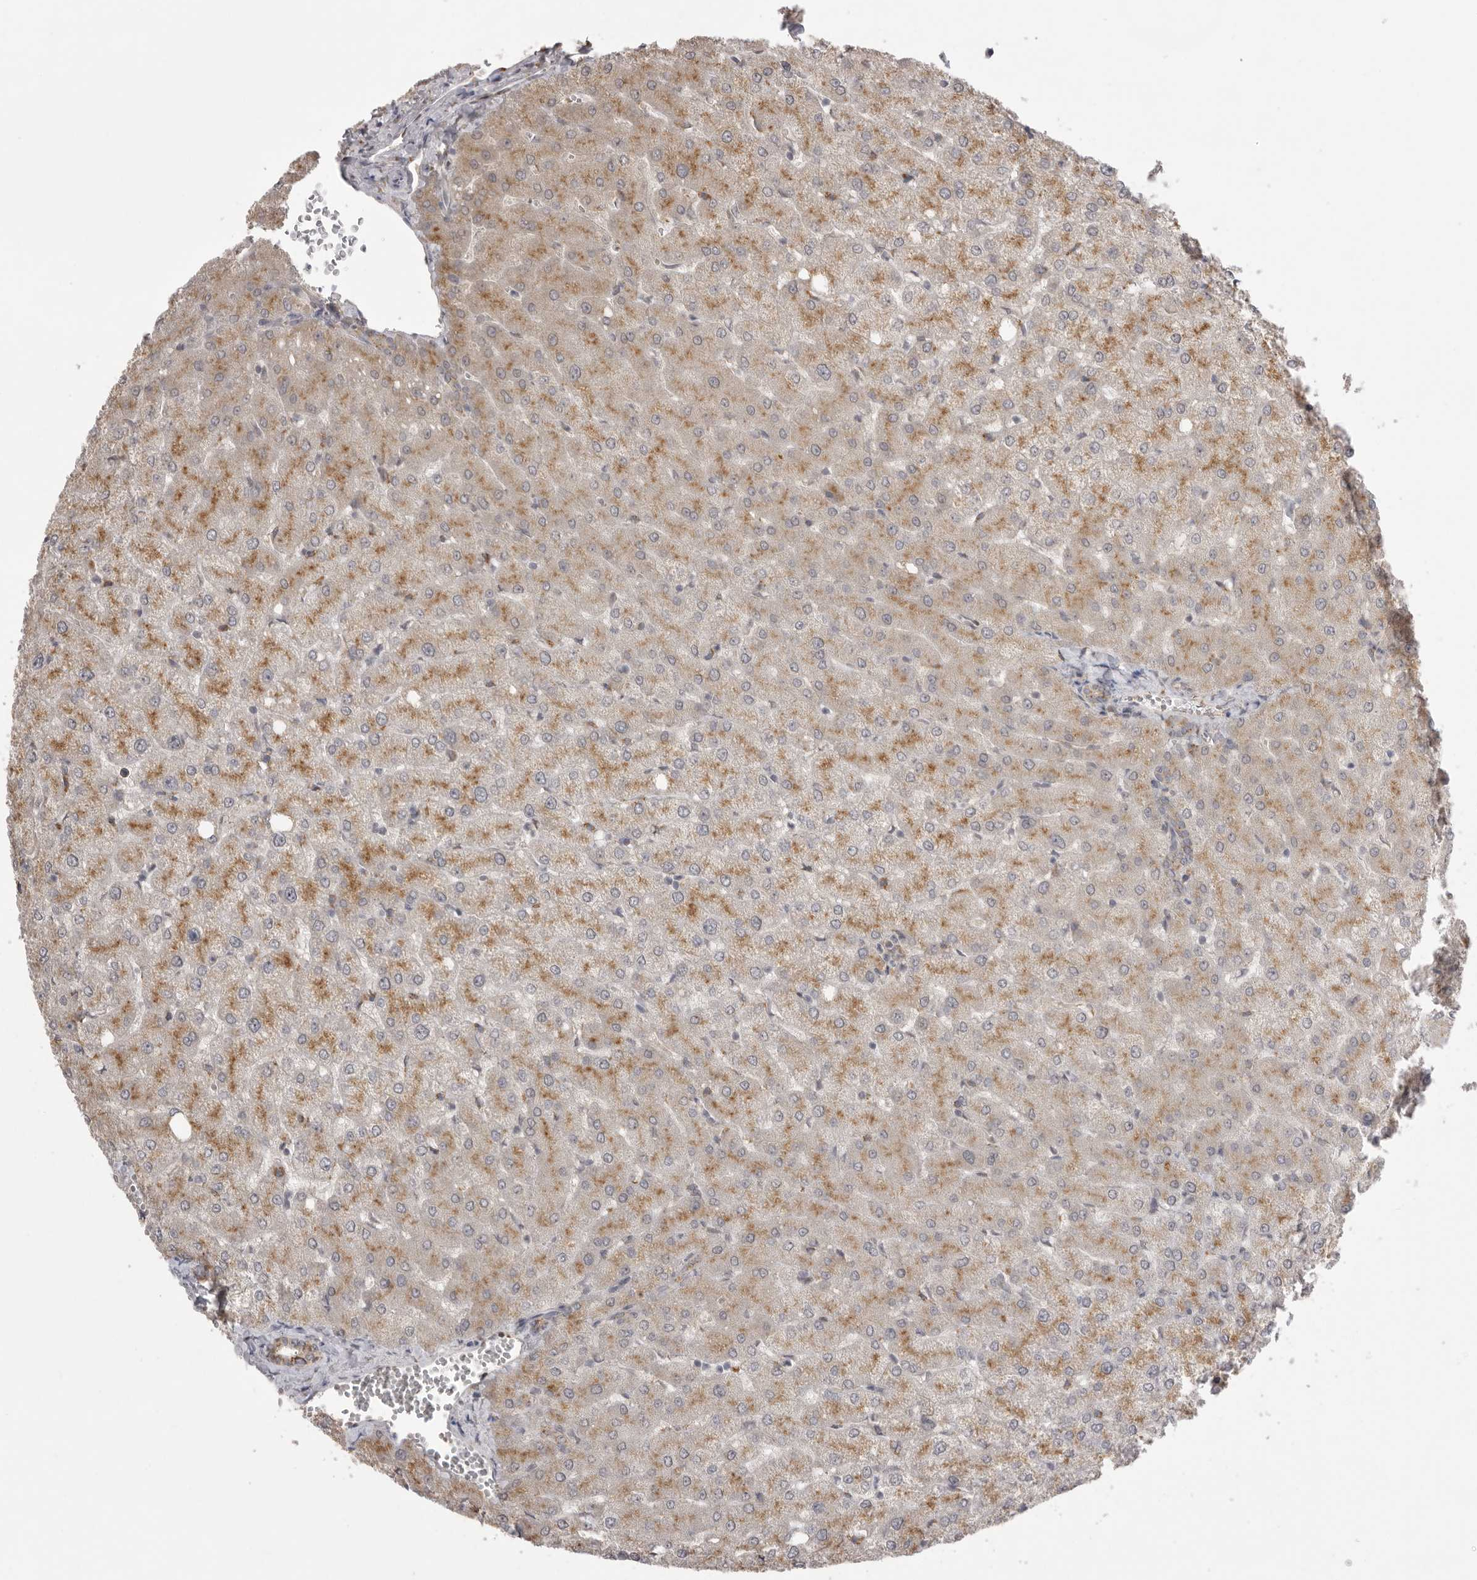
{"staining": {"intensity": "moderate", "quantity": "25%-75%", "location": "cytoplasmic/membranous"}, "tissue": "liver", "cell_type": "Cholangiocytes", "image_type": "normal", "snomed": [{"axis": "morphology", "description": "Normal tissue, NOS"}, {"axis": "topography", "description": "Liver"}], "caption": "Protein analysis of normal liver displays moderate cytoplasmic/membranous positivity in about 25%-75% of cholangiocytes.", "gene": "TLR3", "patient": {"sex": "female", "age": 54}}